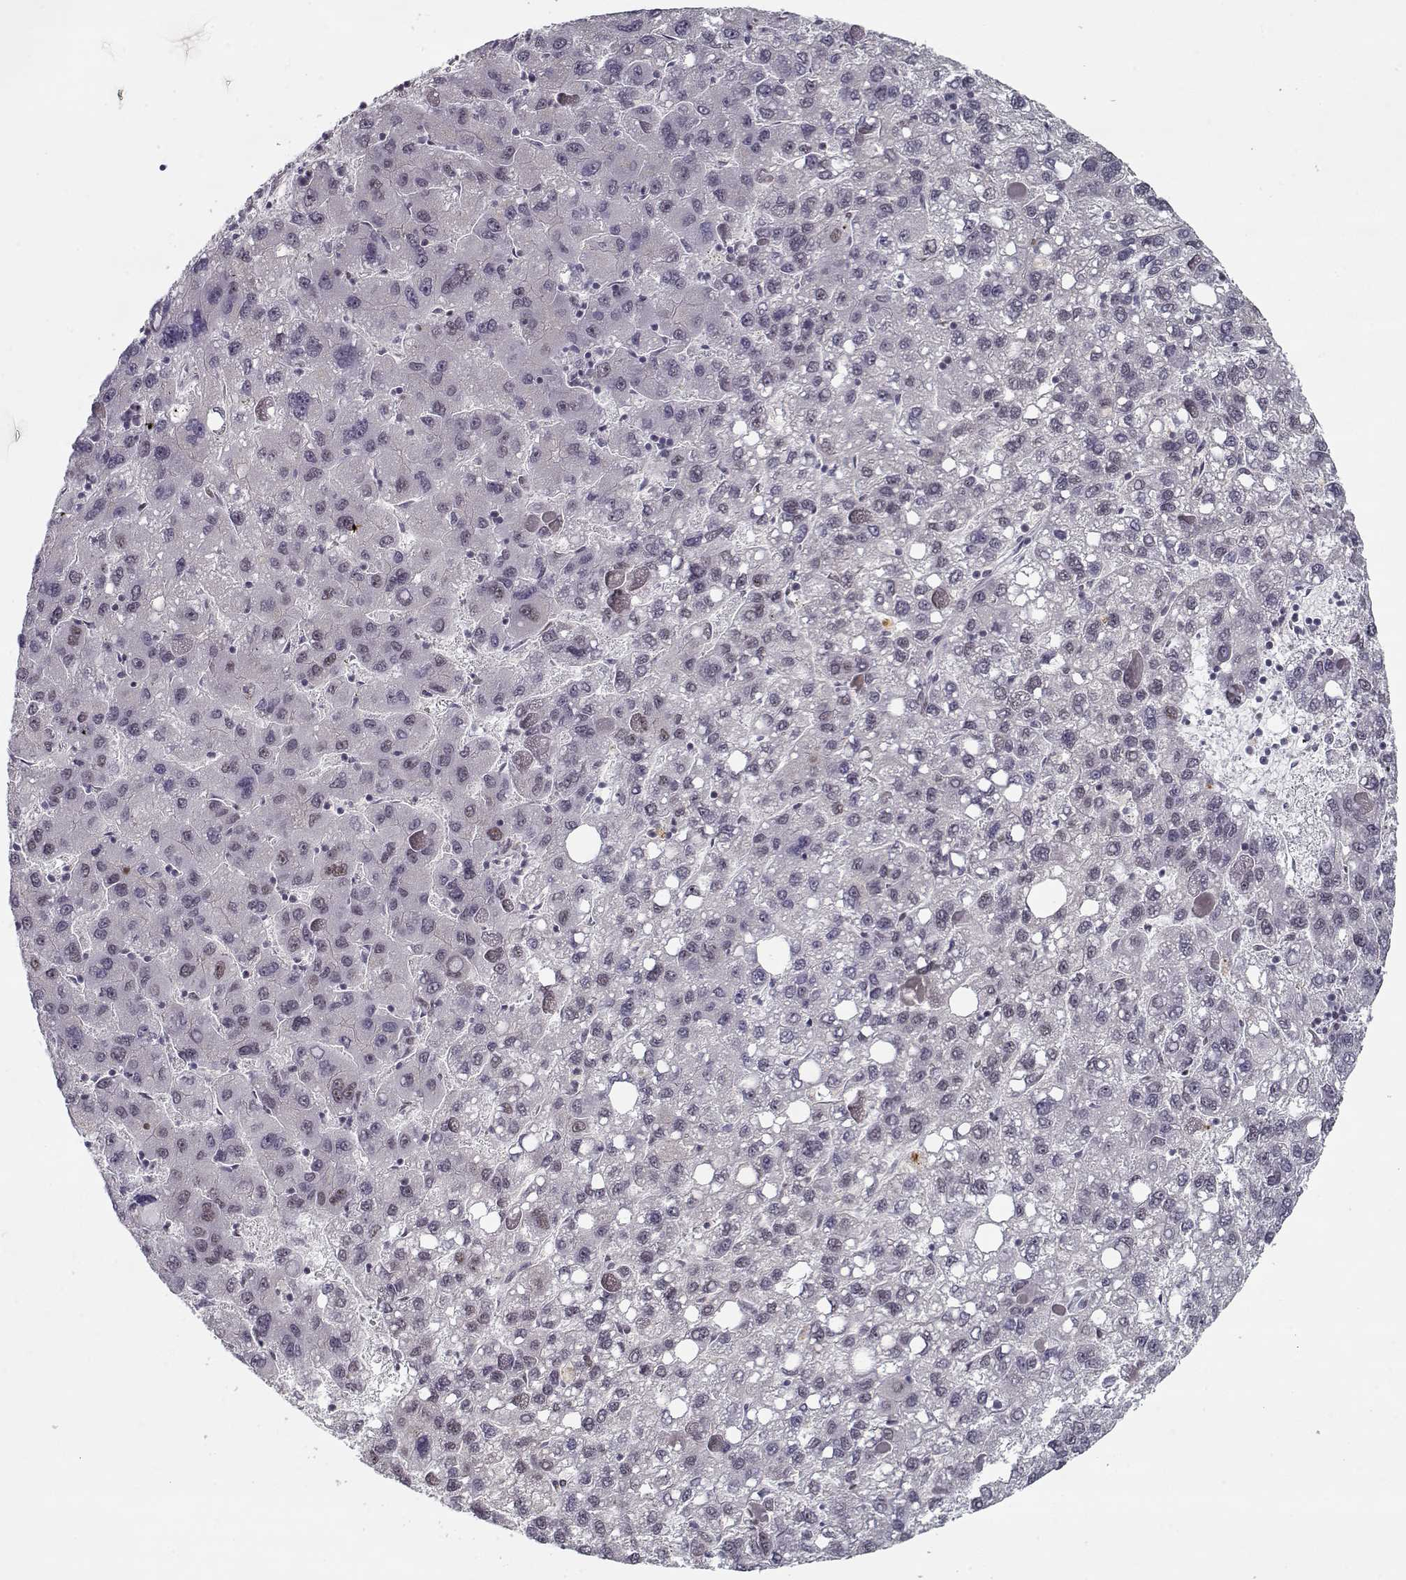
{"staining": {"intensity": "negative", "quantity": "none", "location": "none"}, "tissue": "liver cancer", "cell_type": "Tumor cells", "image_type": "cancer", "snomed": [{"axis": "morphology", "description": "Carcinoma, Hepatocellular, NOS"}, {"axis": "topography", "description": "Liver"}], "caption": "The immunohistochemistry micrograph has no significant expression in tumor cells of liver hepatocellular carcinoma tissue. (DAB immunohistochemistry (IHC), high magnification).", "gene": "TESPA1", "patient": {"sex": "female", "age": 82}}